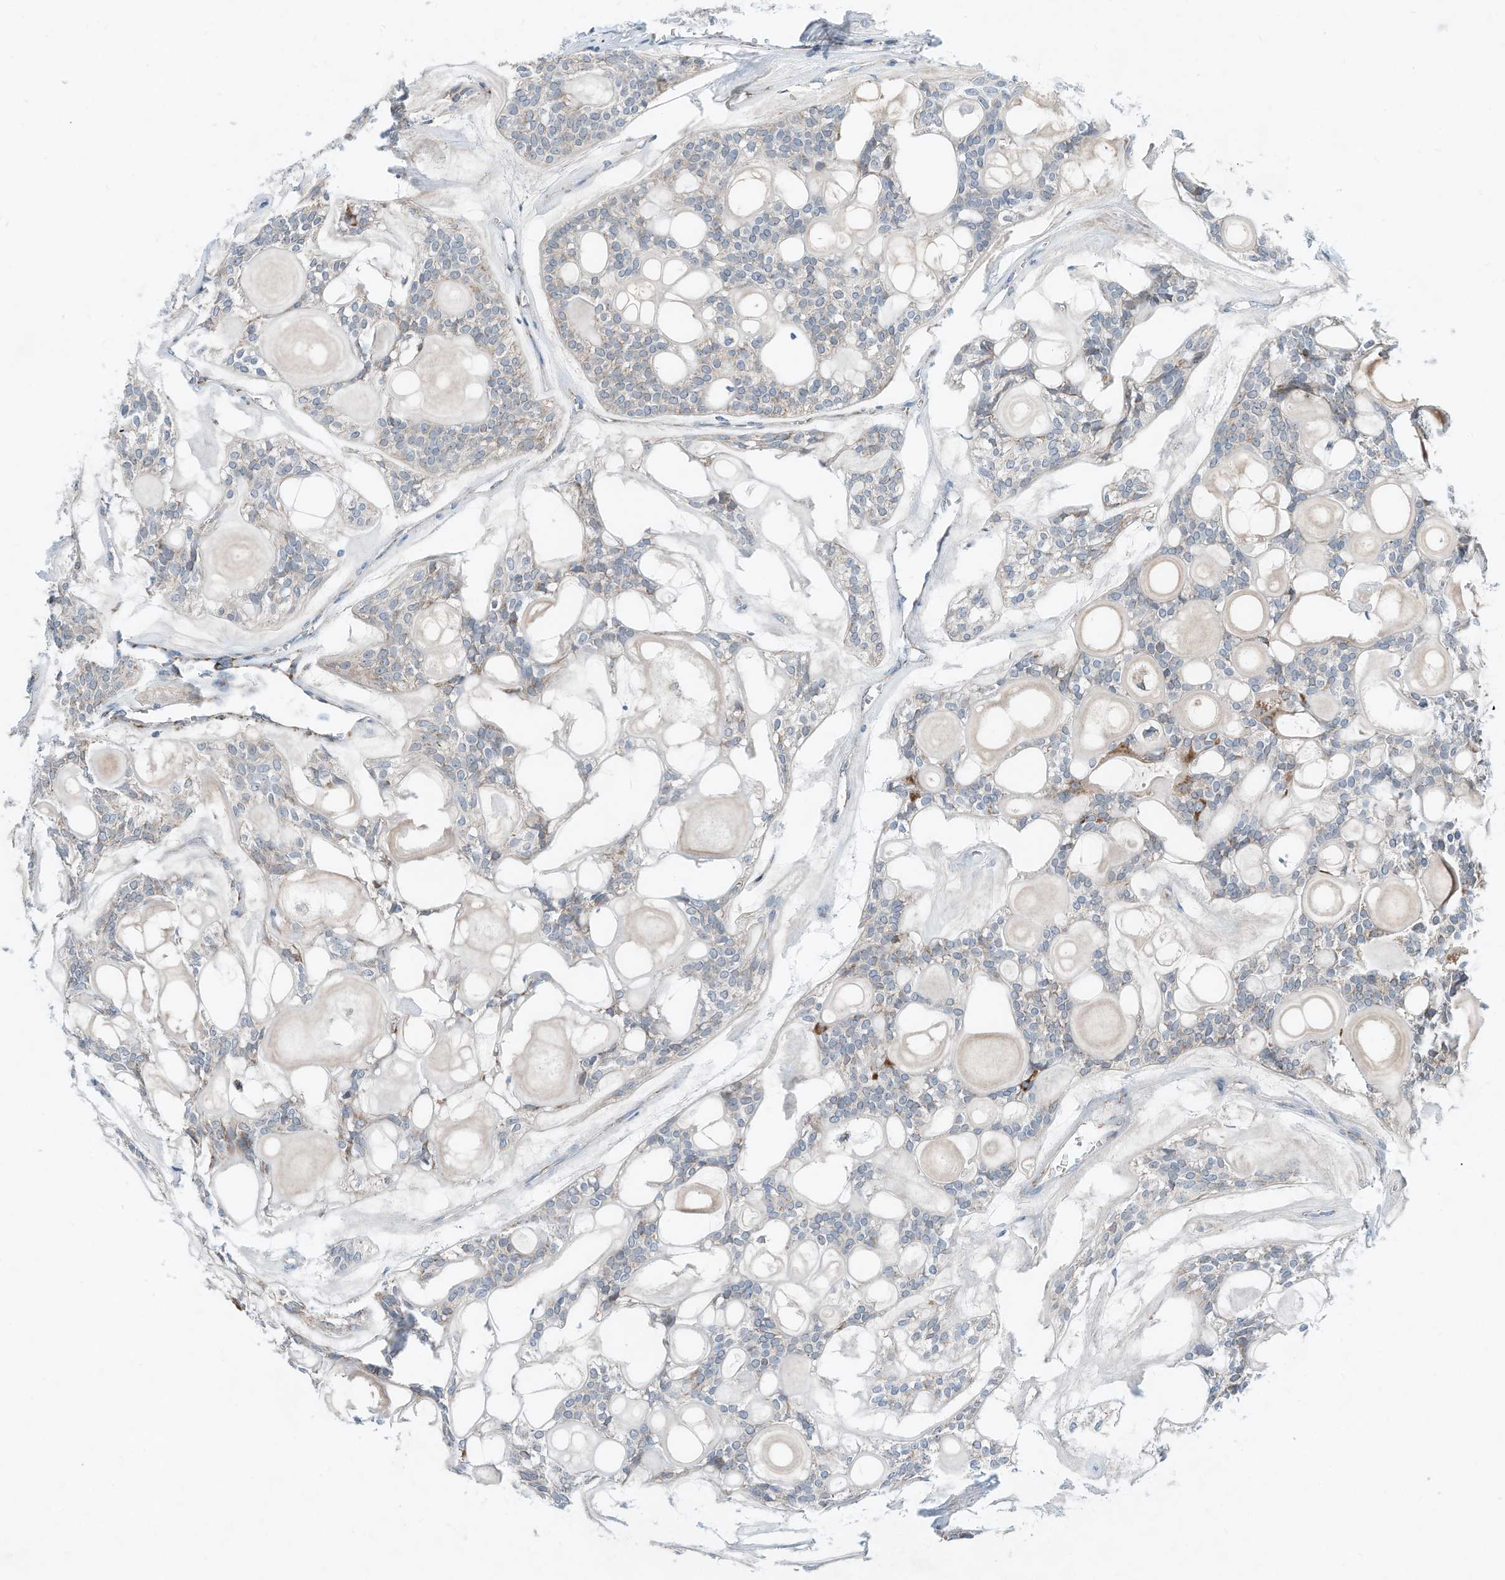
{"staining": {"intensity": "weak", "quantity": "<25%", "location": "cytoplasmic/membranous"}, "tissue": "head and neck cancer", "cell_type": "Tumor cells", "image_type": "cancer", "snomed": [{"axis": "morphology", "description": "Adenocarcinoma, NOS"}, {"axis": "topography", "description": "Head-Neck"}], "caption": "IHC image of neoplastic tissue: head and neck cancer (adenocarcinoma) stained with DAB (3,3'-diaminobenzidine) shows no significant protein staining in tumor cells.", "gene": "RMND1", "patient": {"sex": "male", "age": 66}}